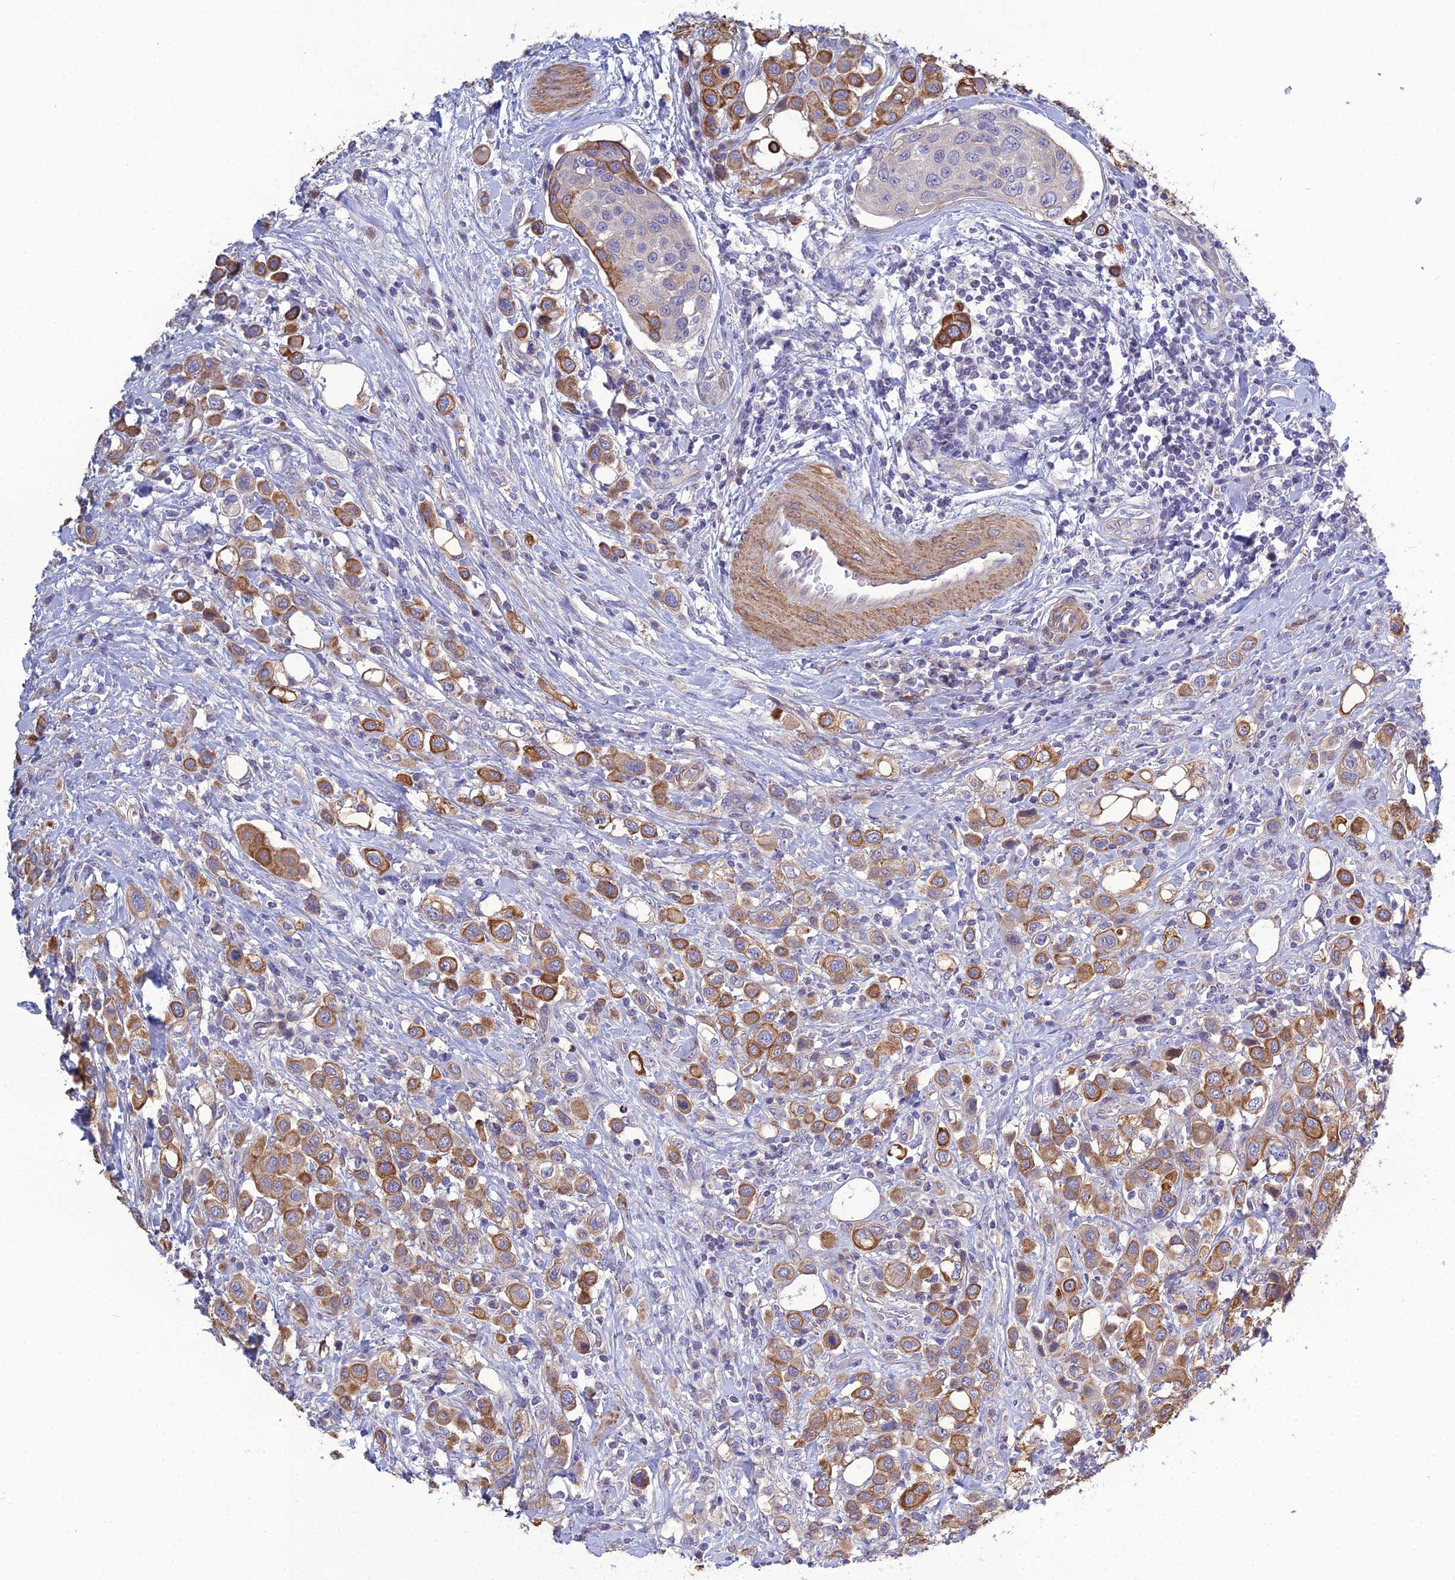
{"staining": {"intensity": "moderate", "quantity": ">75%", "location": "cytoplasmic/membranous"}, "tissue": "urothelial cancer", "cell_type": "Tumor cells", "image_type": "cancer", "snomed": [{"axis": "morphology", "description": "Urothelial carcinoma, High grade"}, {"axis": "topography", "description": "Urinary bladder"}], "caption": "Immunohistochemistry (IHC) image of human urothelial cancer stained for a protein (brown), which demonstrates medium levels of moderate cytoplasmic/membranous staining in about >75% of tumor cells.", "gene": "LZTS2", "patient": {"sex": "male", "age": 50}}